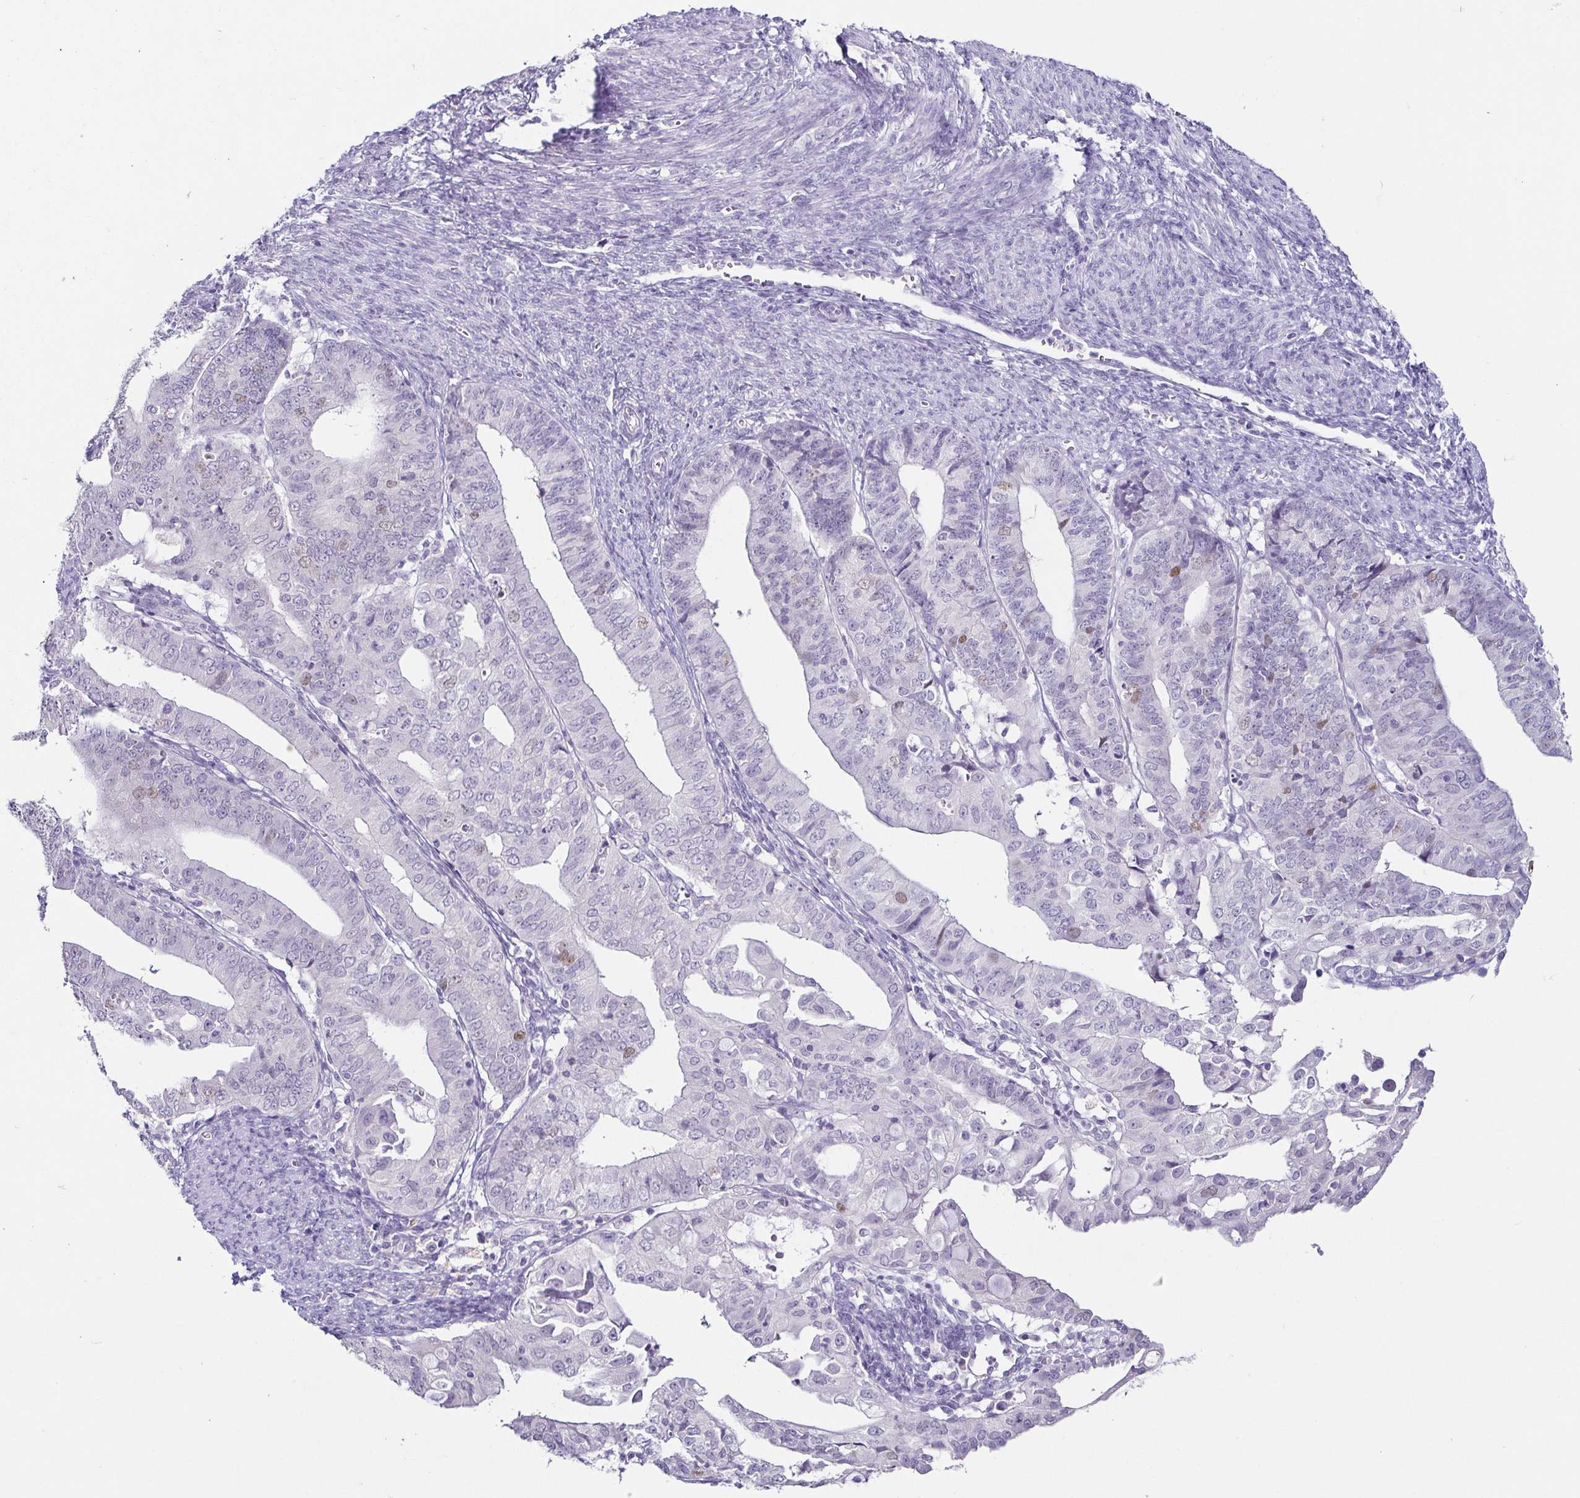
{"staining": {"intensity": "weak", "quantity": "<25%", "location": "nuclear"}, "tissue": "endometrial cancer", "cell_type": "Tumor cells", "image_type": "cancer", "snomed": [{"axis": "morphology", "description": "Adenocarcinoma, NOS"}, {"axis": "topography", "description": "Endometrium"}], "caption": "Immunohistochemistry (IHC) photomicrograph of human endometrial adenocarcinoma stained for a protein (brown), which displays no positivity in tumor cells.", "gene": "TP73", "patient": {"sex": "female", "age": 56}}